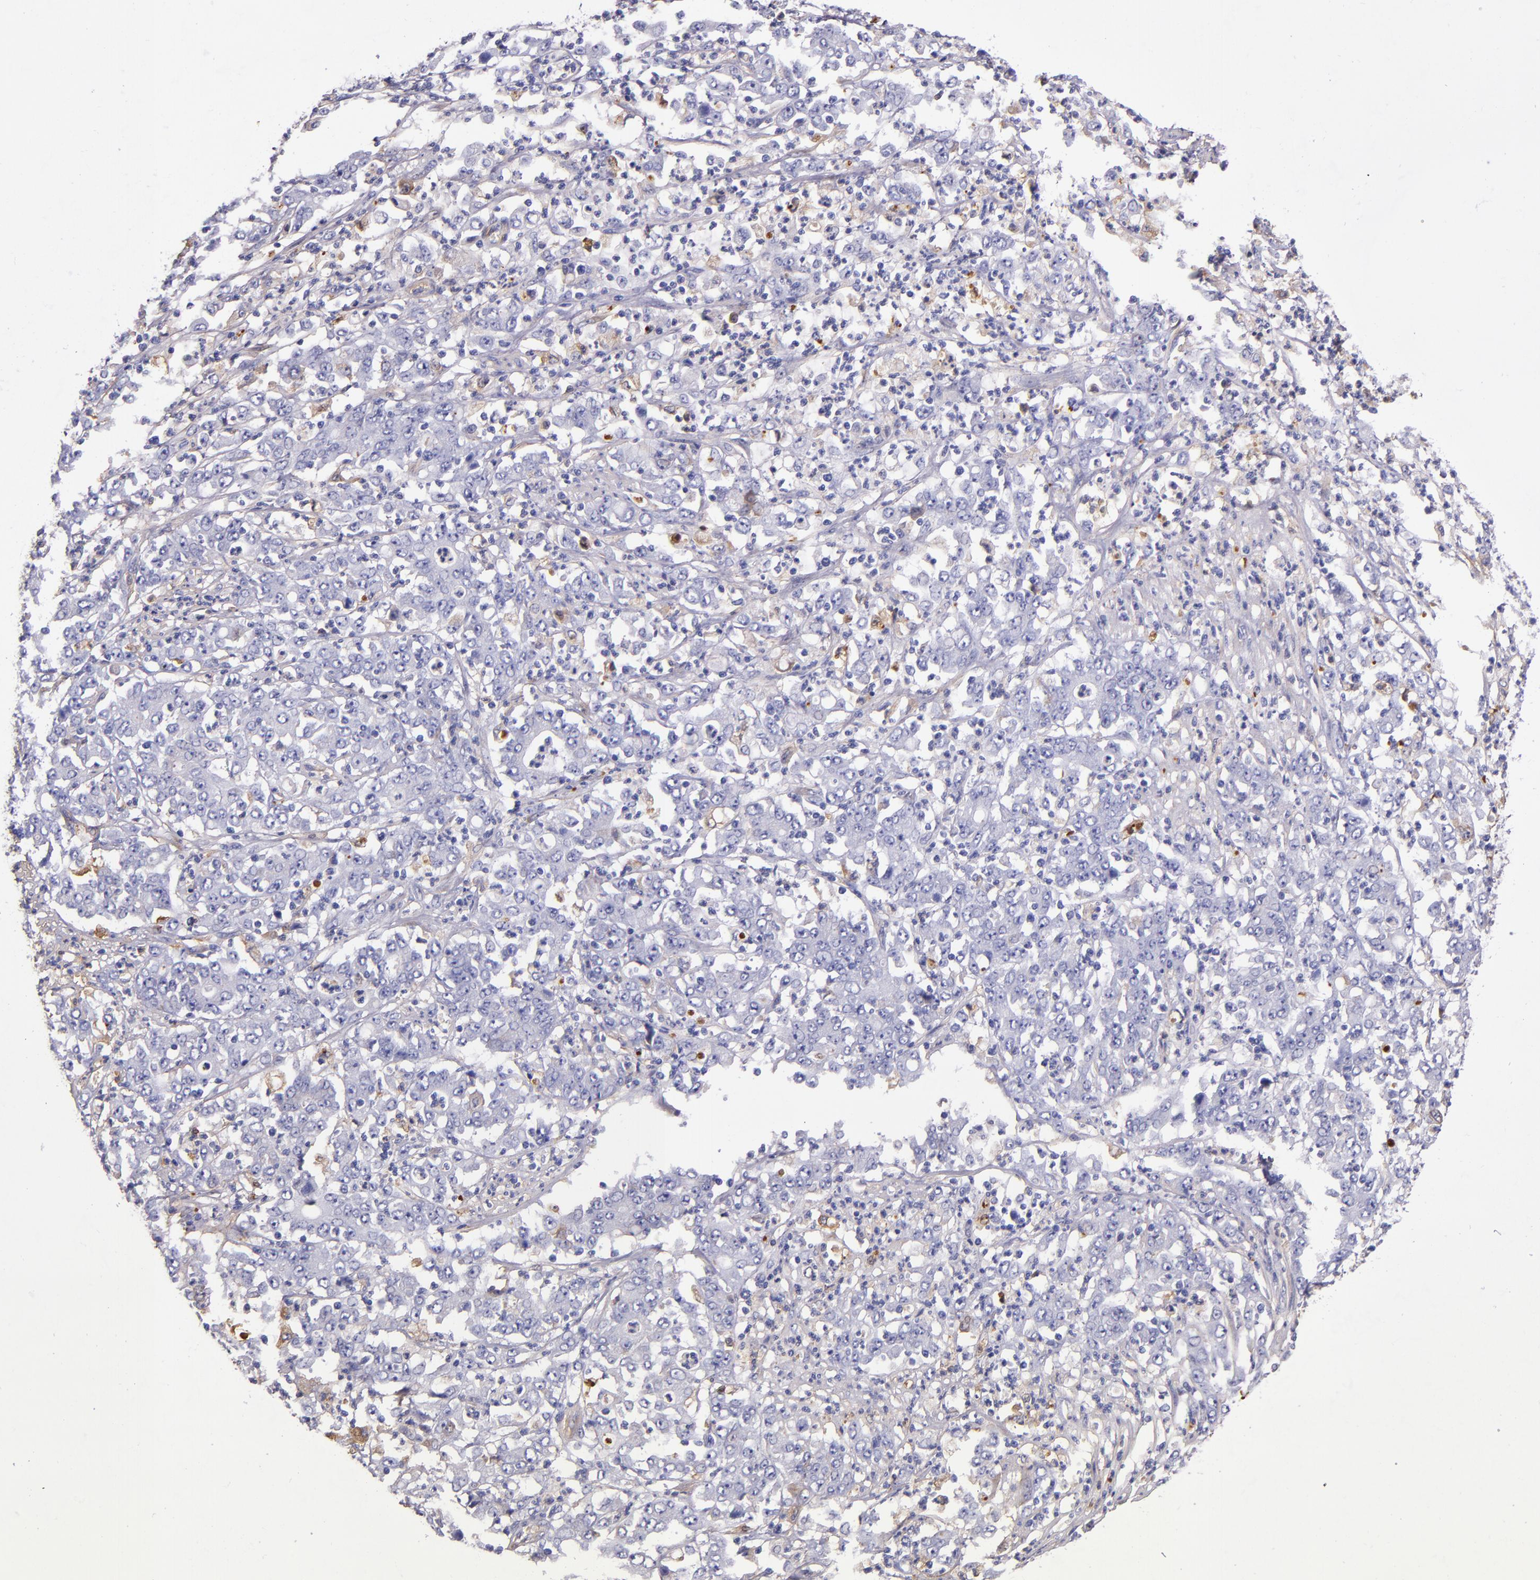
{"staining": {"intensity": "moderate", "quantity": "<25%", "location": "cytoplasmic/membranous"}, "tissue": "stomach cancer", "cell_type": "Tumor cells", "image_type": "cancer", "snomed": [{"axis": "morphology", "description": "Adenocarcinoma, NOS"}, {"axis": "topography", "description": "Stomach, lower"}], "caption": "Immunohistochemistry (DAB (3,3'-diaminobenzidine)) staining of human stomach cancer (adenocarcinoma) displays moderate cytoplasmic/membranous protein positivity in approximately <25% of tumor cells.", "gene": "CLEC3B", "patient": {"sex": "female", "age": 71}}